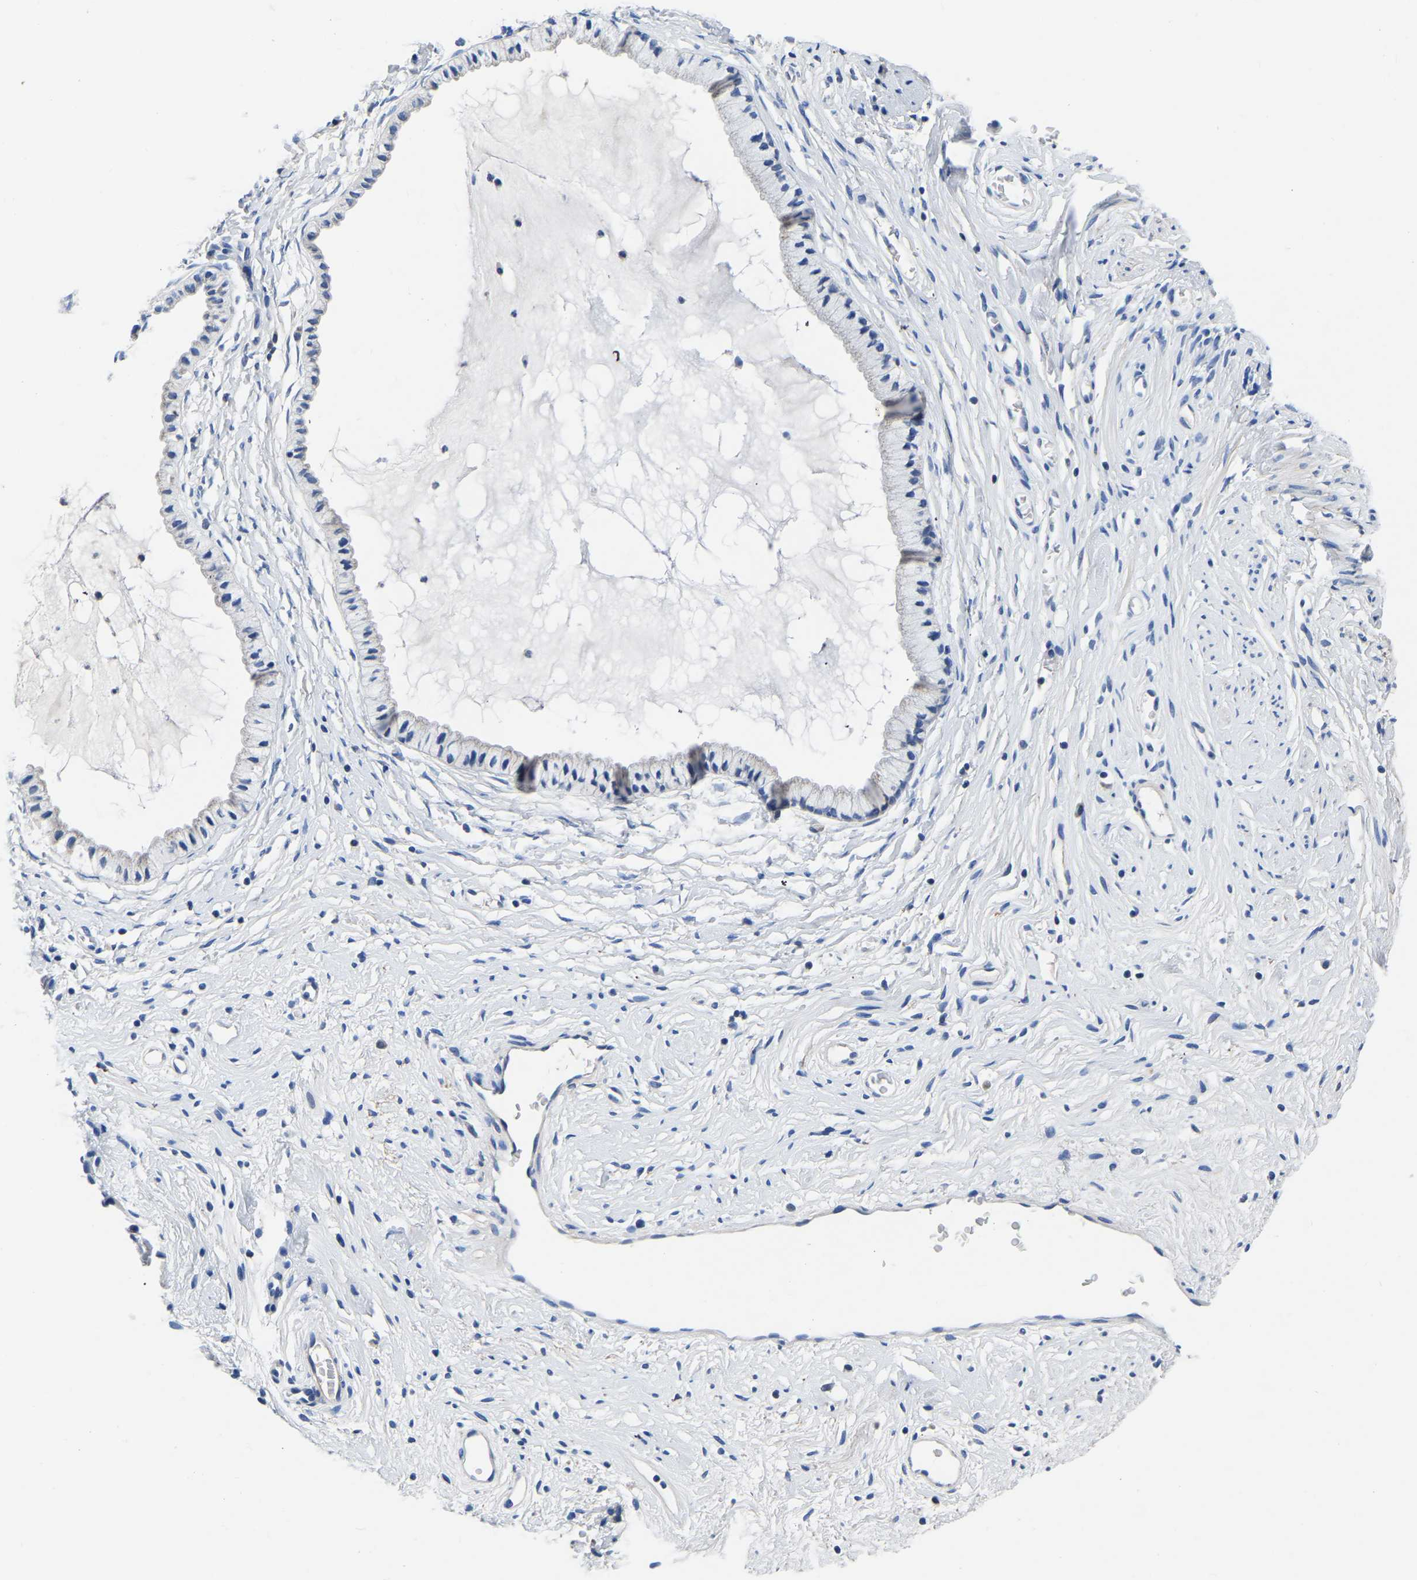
{"staining": {"intensity": "negative", "quantity": "none", "location": "none"}, "tissue": "cervix", "cell_type": "Glandular cells", "image_type": "normal", "snomed": [{"axis": "morphology", "description": "Normal tissue, NOS"}, {"axis": "topography", "description": "Cervix"}], "caption": "A high-resolution micrograph shows immunohistochemistry (IHC) staining of normal cervix, which exhibits no significant staining in glandular cells. (Immunohistochemistry (ihc), brightfield microscopy, high magnification).", "gene": "FGD5", "patient": {"sex": "female", "age": 77}}